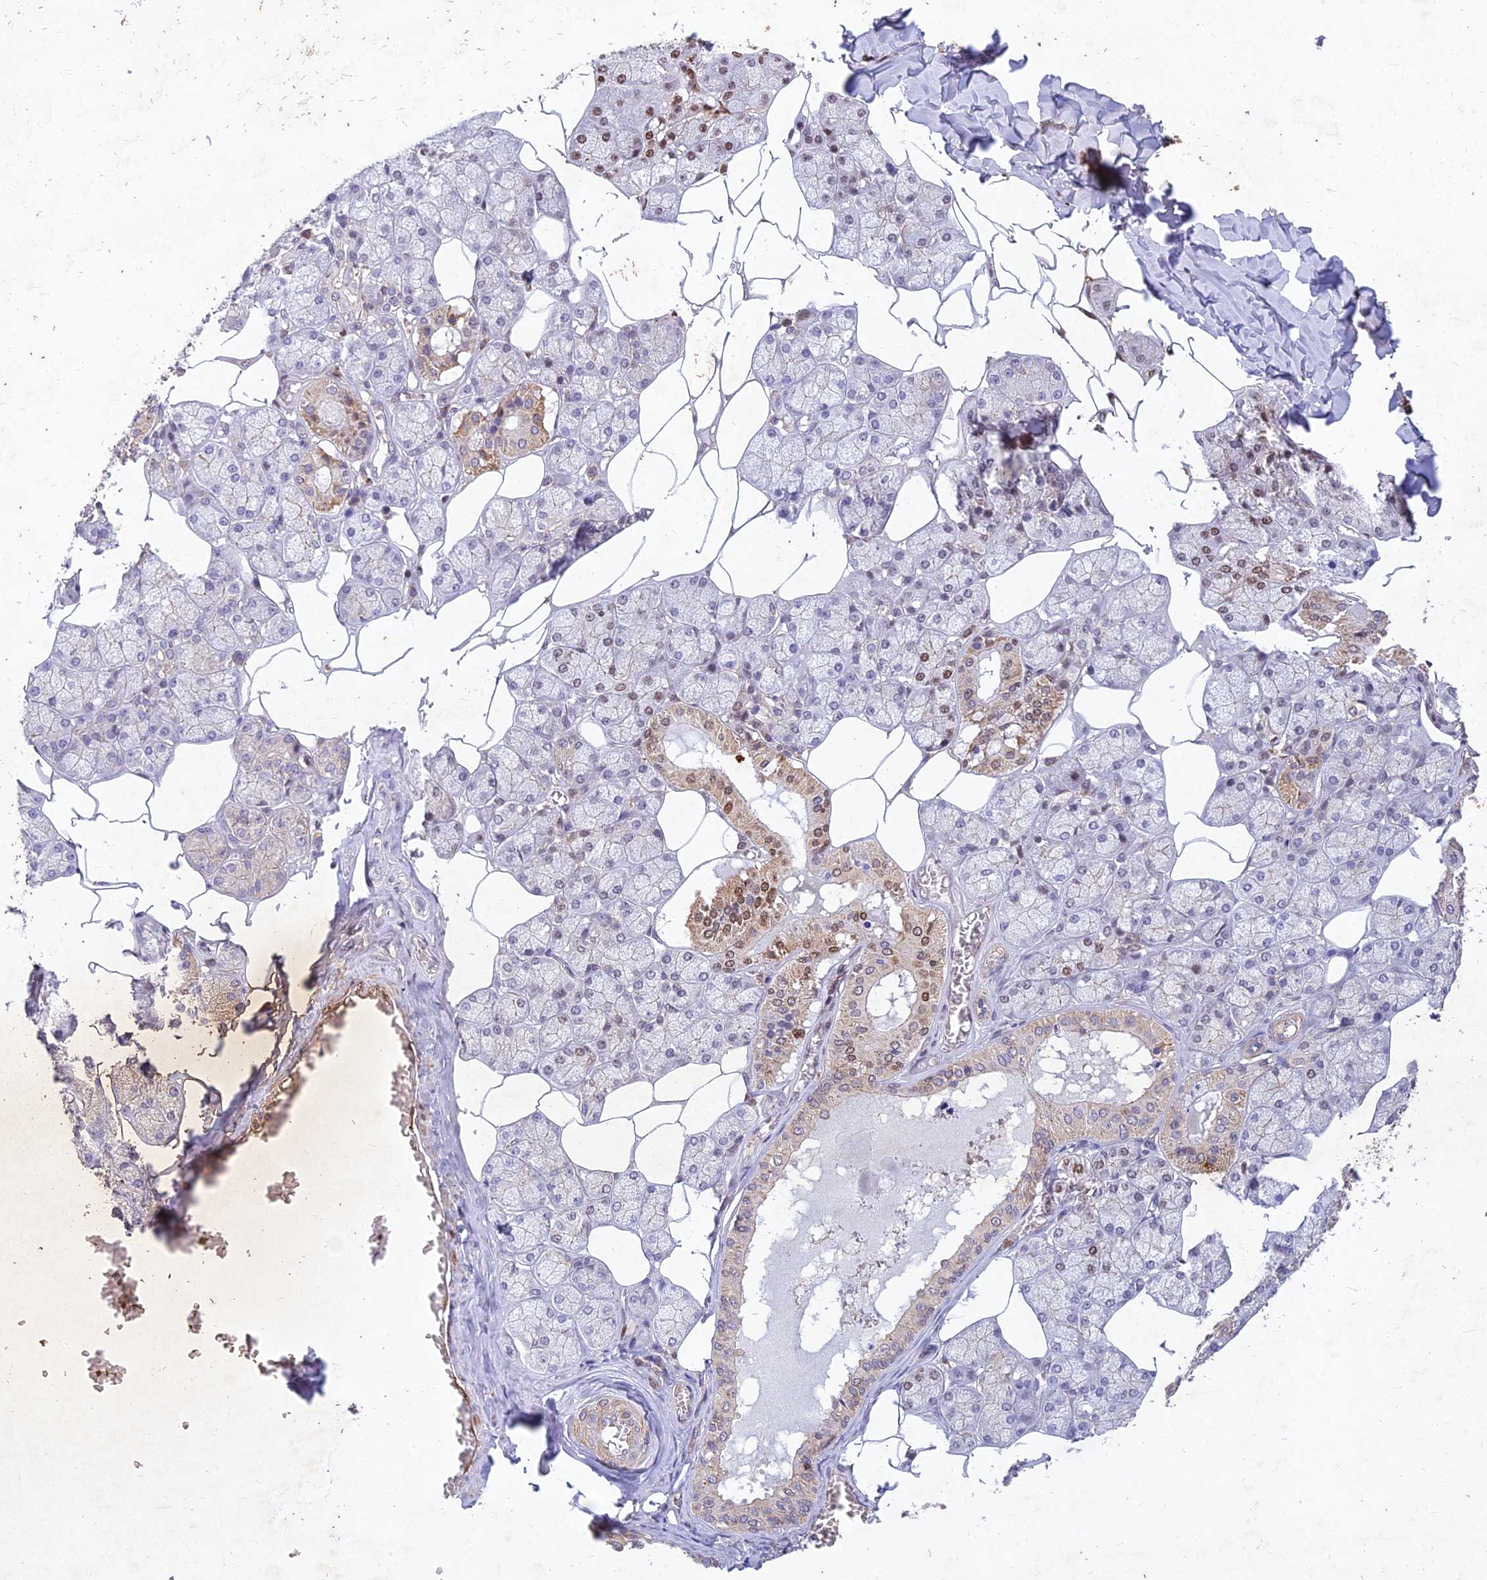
{"staining": {"intensity": "moderate", "quantity": "25%-75%", "location": "cytoplasmic/membranous,nuclear"}, "tissue": "salivary gland", "cell_type": "Glandular cells", "image_type": "normal", "snomed": [{"axis": "morphology", "description": "Normal tissue, NOS"}, {"axis": "topography", "description": "Salivary gland"}], "caption": "Glandular cells demonstrate medium levels of moderate cytoplasmic/membranous,nuclear expression in approximately 25%-75% of cells in normal salivary gland.", "gene": "RELCH", "patient": {"sex": "male", "age": 62}}